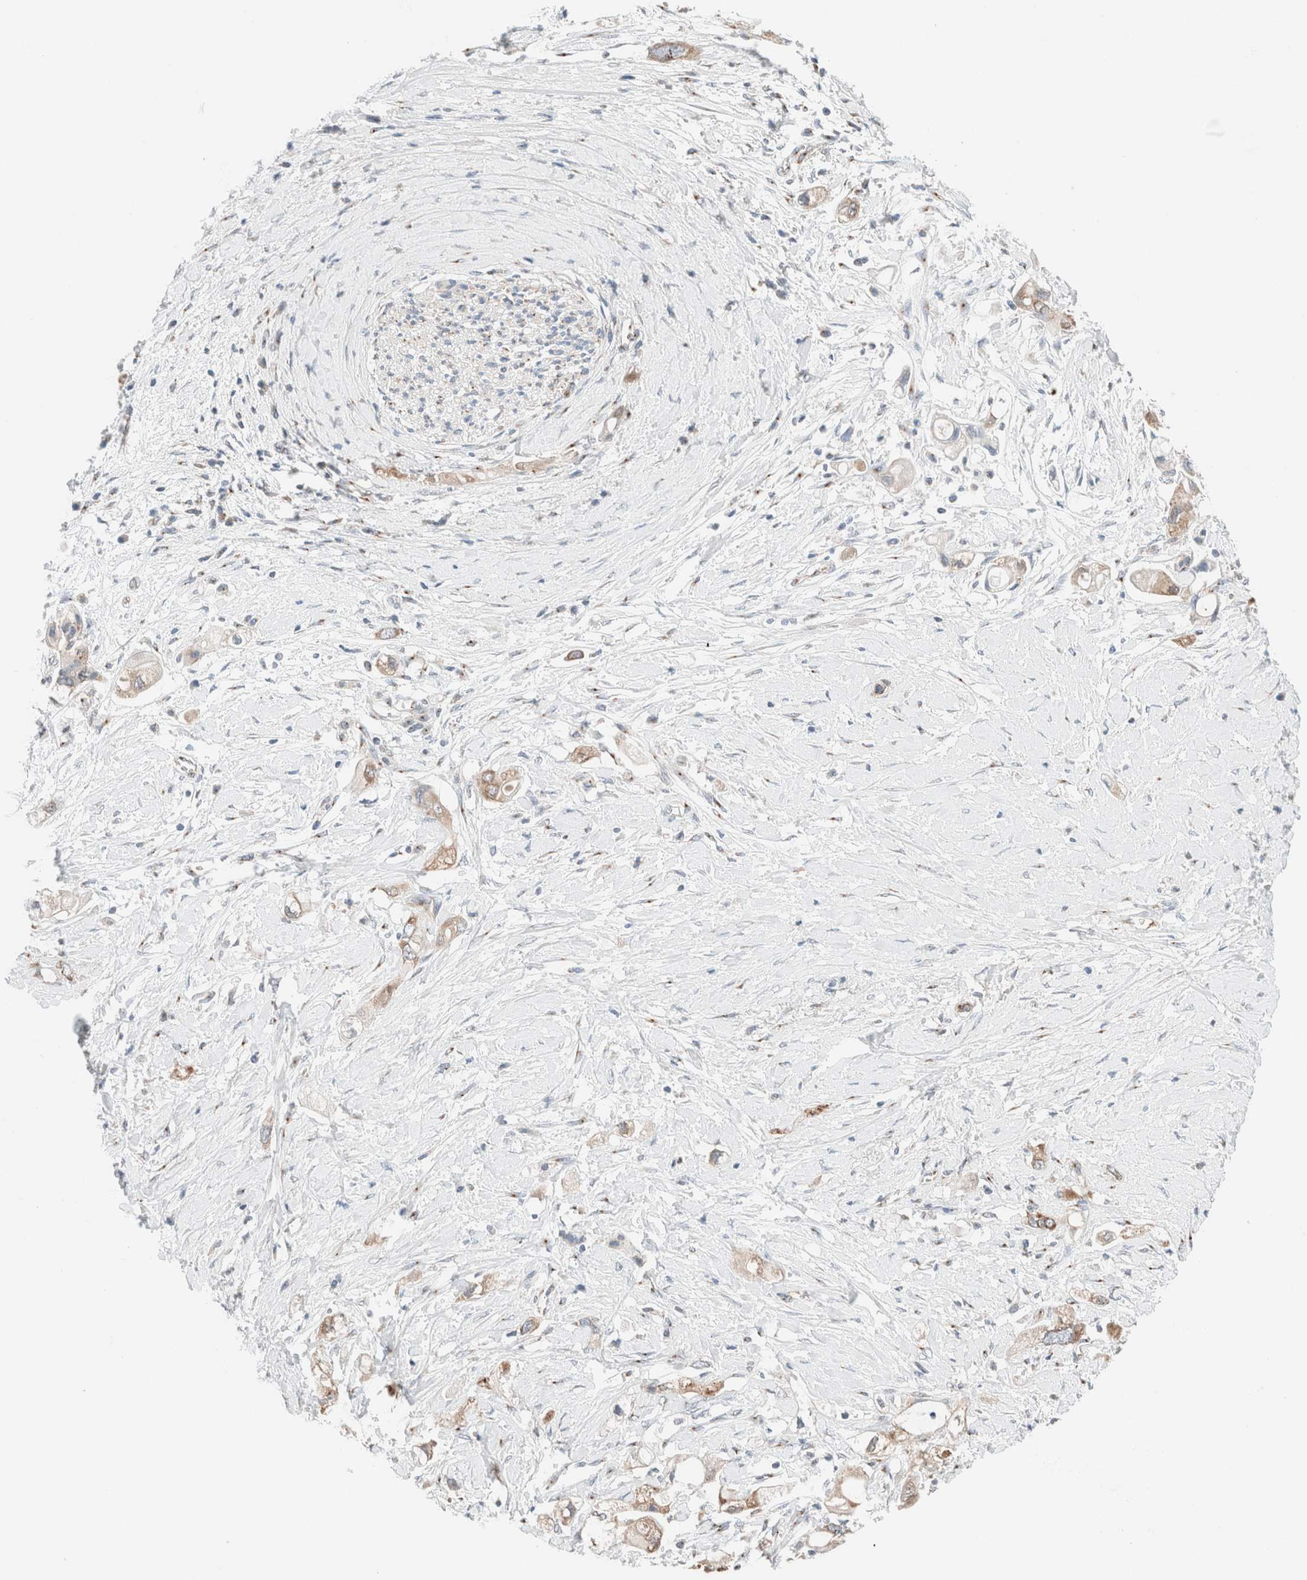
{"staining": {"intensity": "weak", "quantity": ">75%", "location": "cytoplasmic/membranous"}, "tissue": "pancreatic cancer", "cell_type": "Tumor cells", "image_type": "cancer", "snomed": [{"axis": "morphology", "description": "Adenocarcinoma, NOS"}, {"axis": "topography", "description": "Pancreas"}], "caption": "Immunohistochemical staining of human adenocarcinoma (pancreatic) reveals weak cytoplasmic/membranous protein positivity in about >75% of tumor cells.", "gene": "CASC3", "patient": {"sex": "female", "age": 56}}